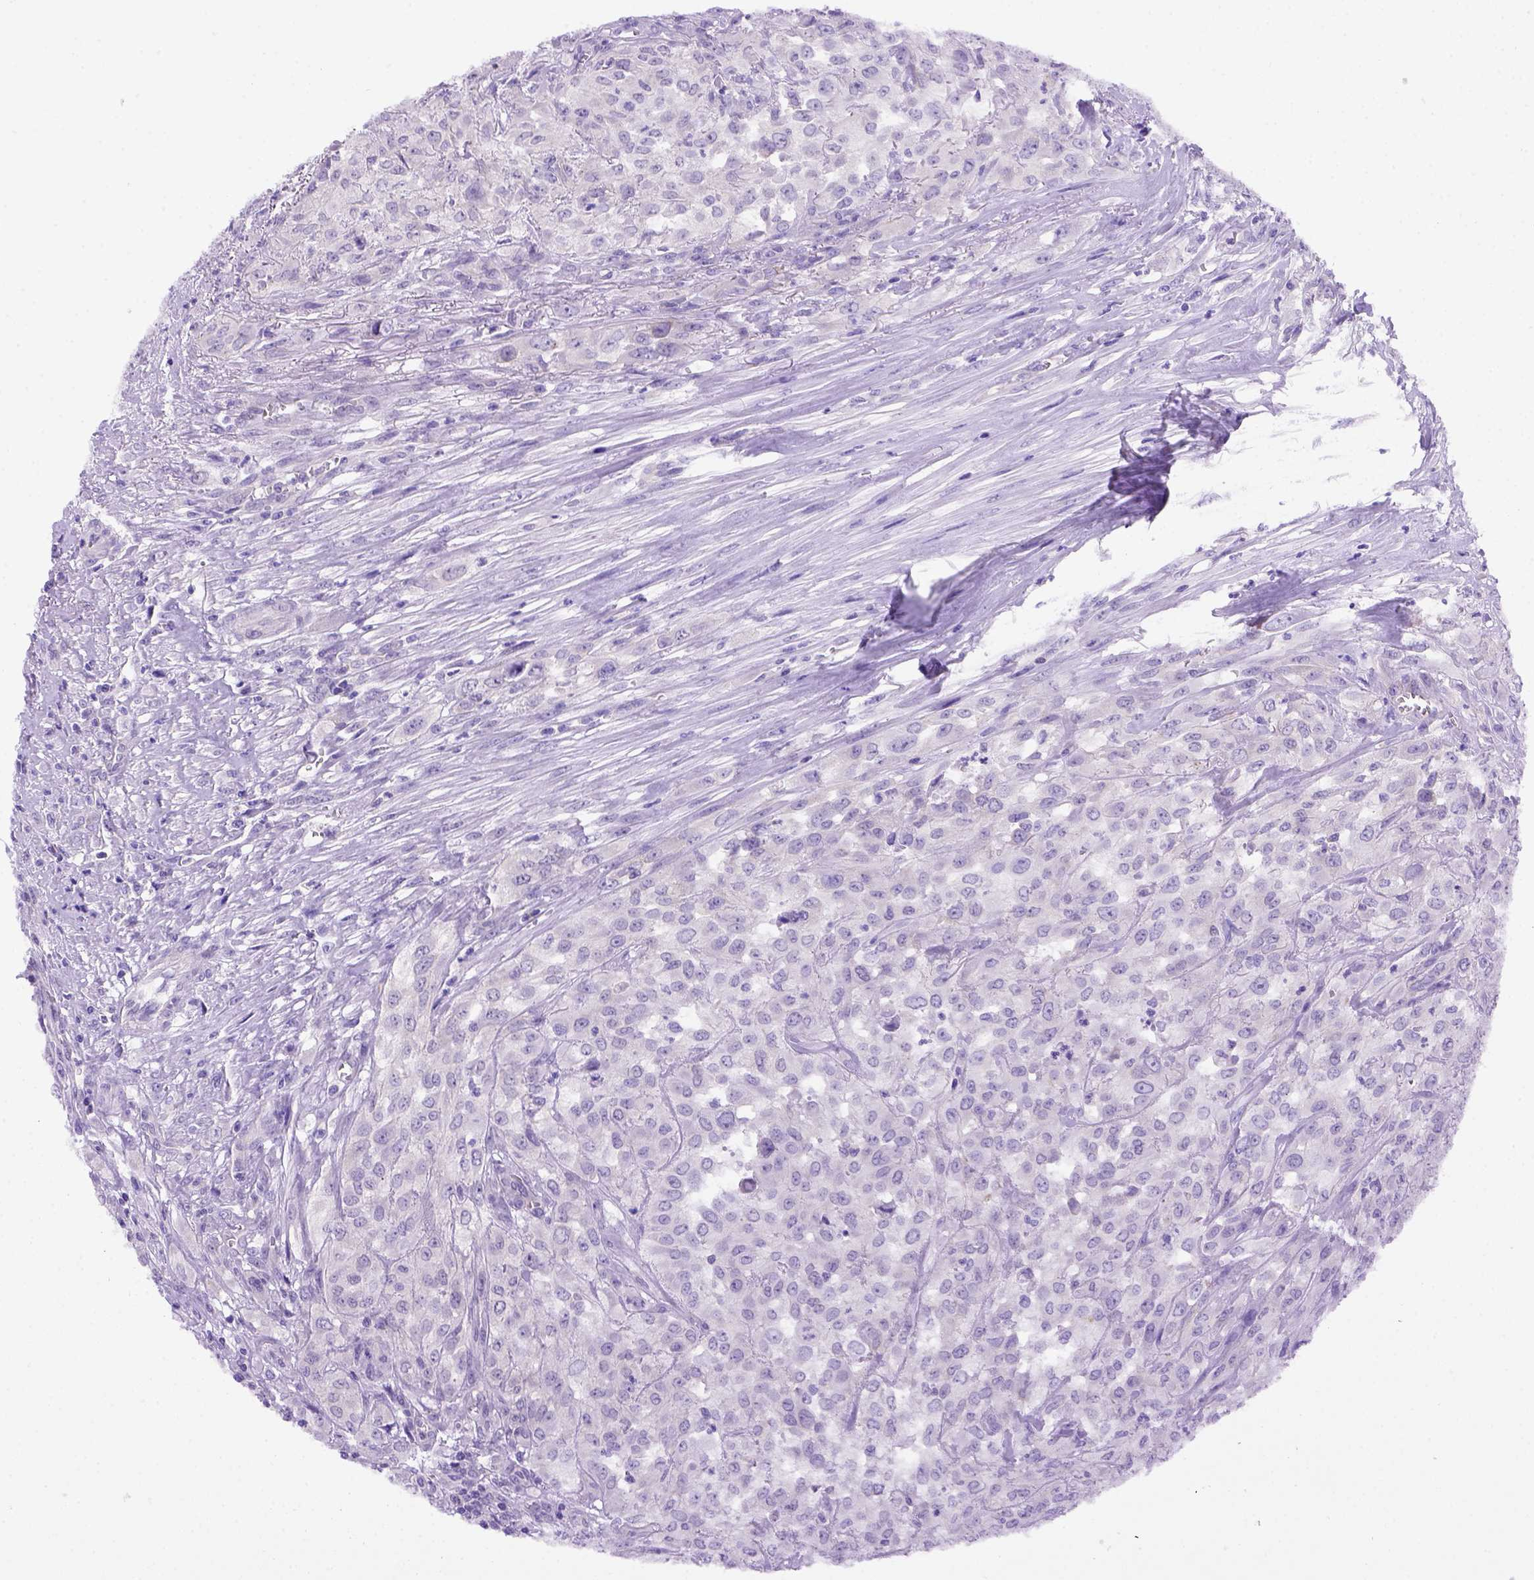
{"staining": {"intensity": "negative", "quantity": "none", "location": "none"}, "tissue": "urothelial cancer", "cell_type": "Tumor cells", "image_type": "cancer", "snomed": [{"axis": "morphology", "description": "Urothelial carcinoma, High grade"}, {"axis": "topography", "description": "Urinary bladder"}], "caption": "Histopathology image shows no protein staining in tumor cells of urothelial carcinoma (high-grade) tissue. (Stains: DAB immunohistochemistry with hematoxylin counter stain, Microscopy: brightfield microscopy at high magnification).", "gene": "FOXI1", "patient": {"sex": "male", "age": 67}}